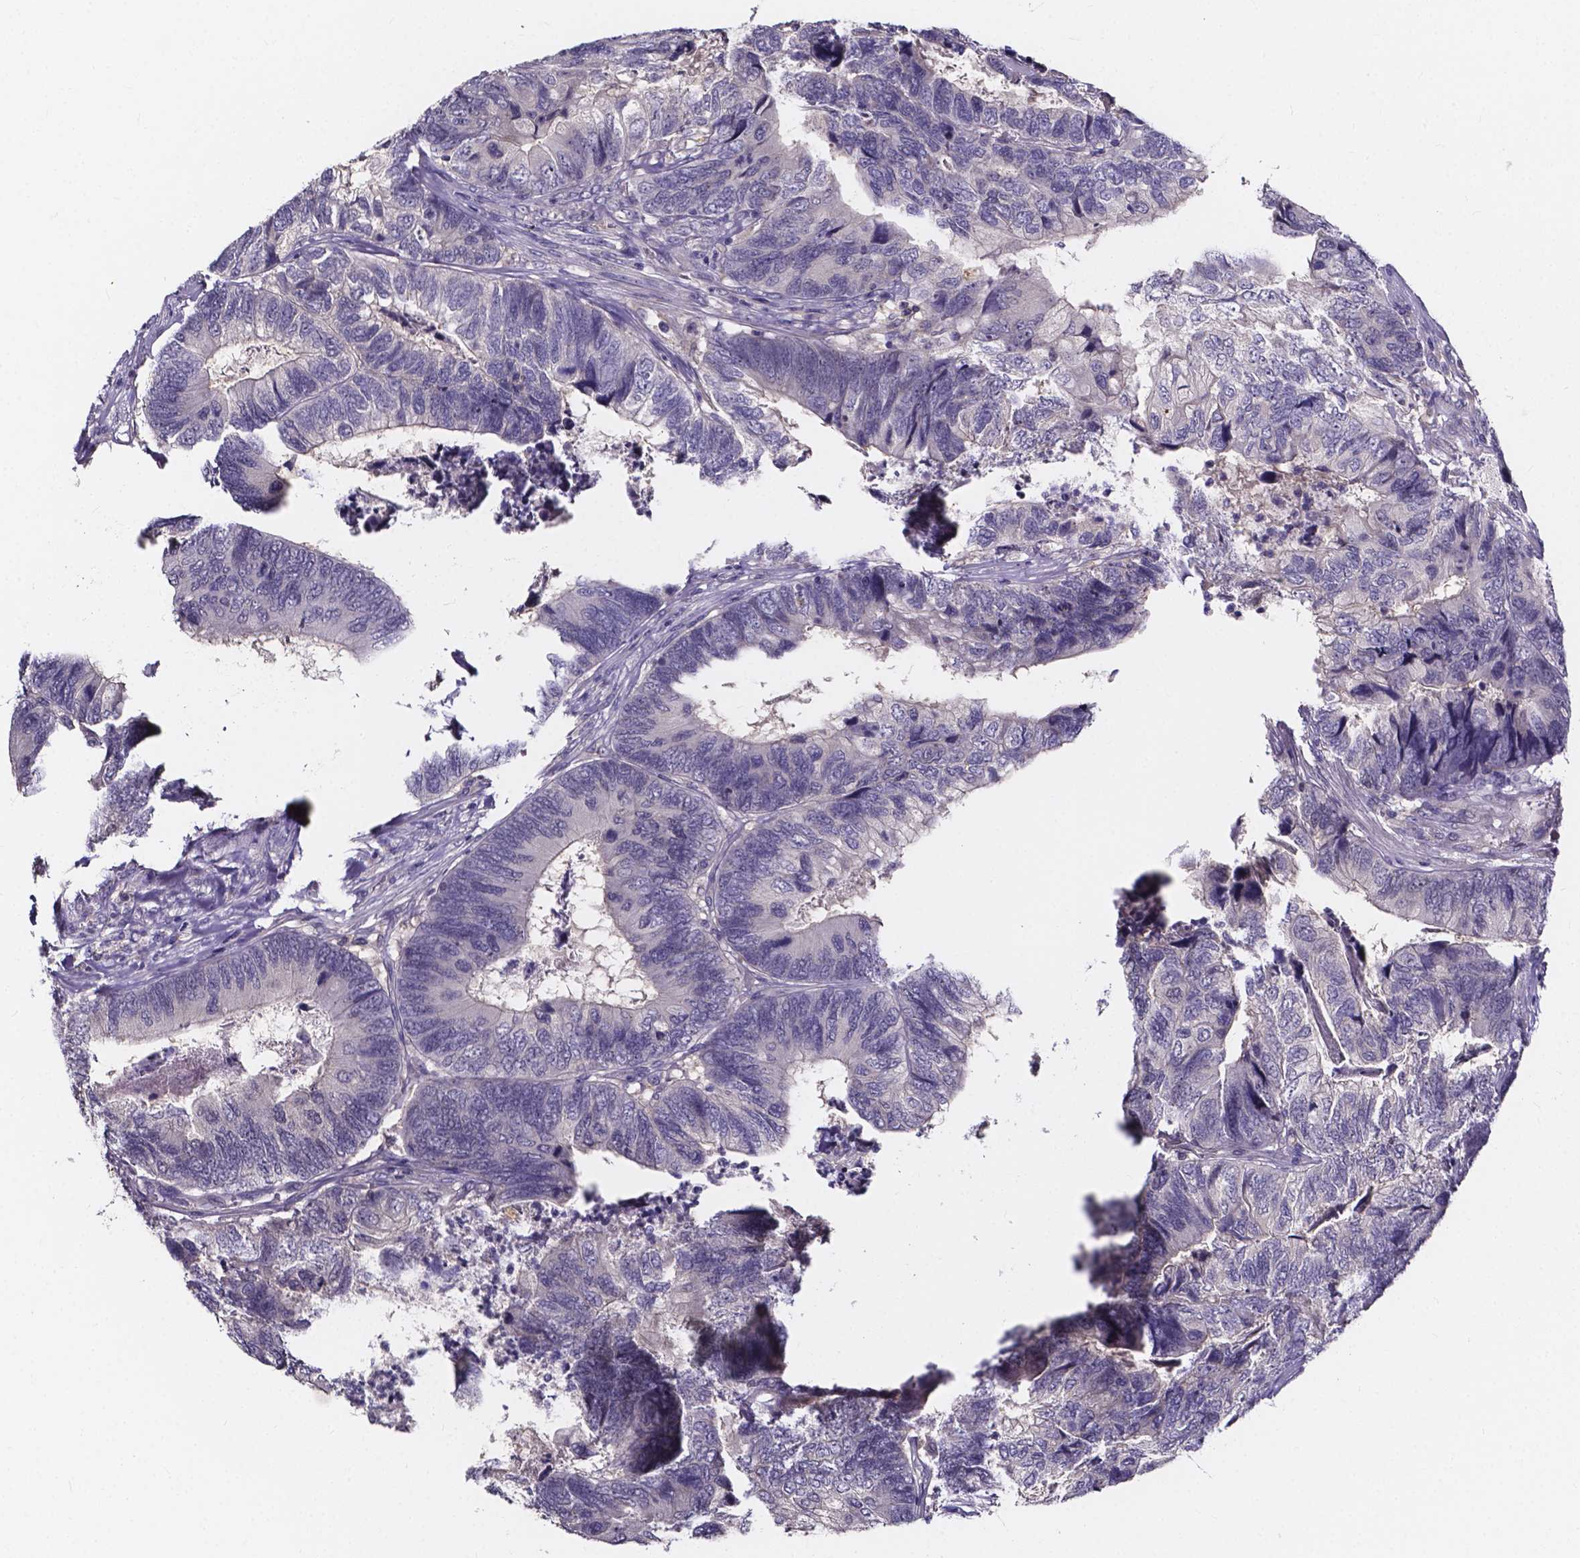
{"staining": {"intensity": "negative", "quantity": "none", "location": "none"}, "tissue": "colorectal cancer", "cell_type": "Tumor cells", "image_type": "cancer", "snomed": [{"axis": "morphology", "description": "Adenocarcinoma, NOS"}, {"axis": "topography", "description": "Colon"}], "caption": "Tumor cells are negative for brown protein staining in colorectal cancer (adenocarcinoma).", "gene": "SPOCD1", "patient": {"sex": "female", "age": 67}}